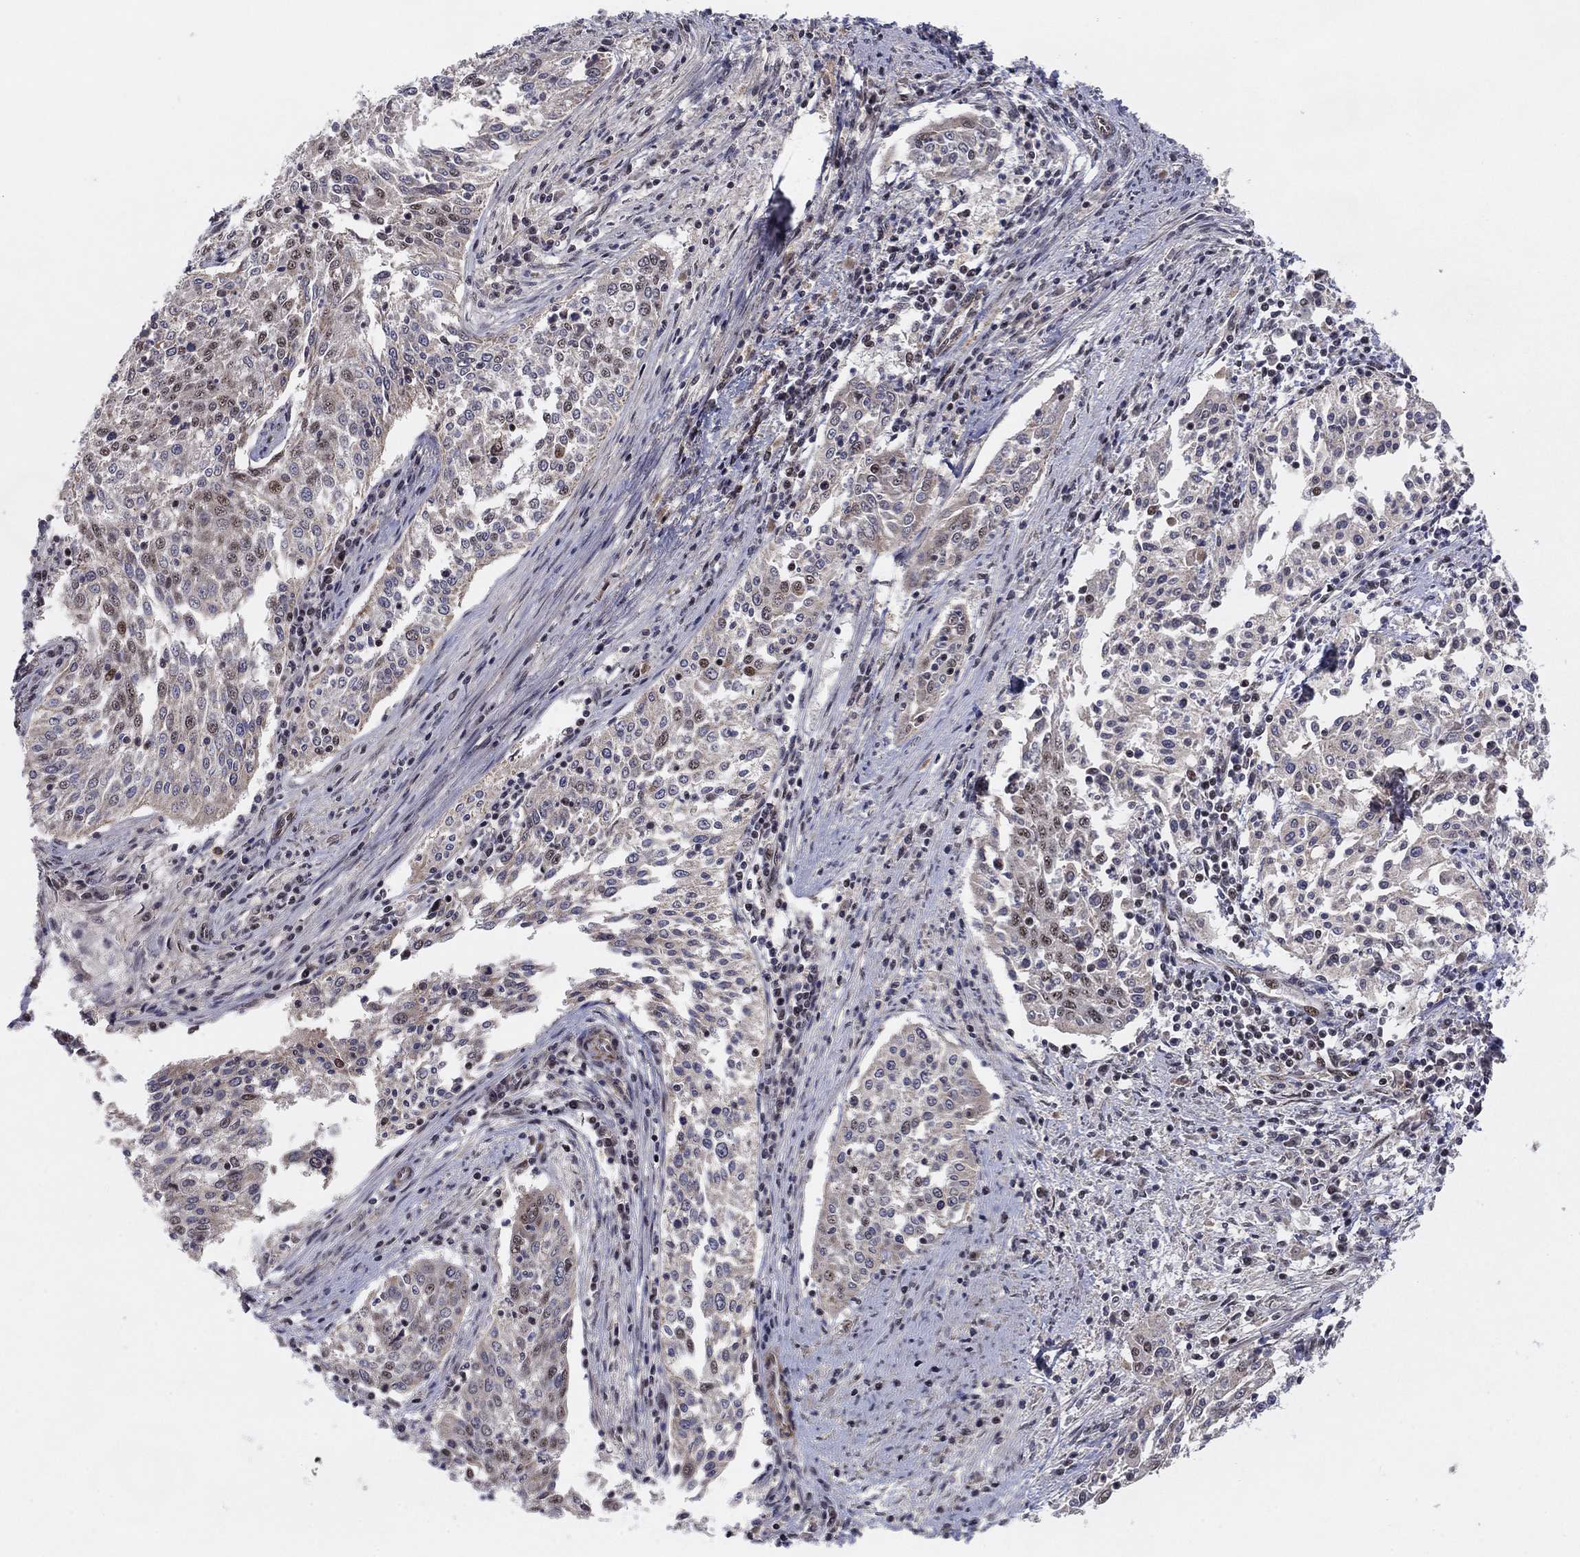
{"staining": {"intensity": "negative", "quantity": "none", "location": "none"}, "tissue": "cervical cancer", "cell_type": "Tumor cells", "image_type": "cancer", "snomed": [{"axis": "morphology", "description": "Squamous cell carcinoma, NOS"}, {"axis": "topography", "description": "Cervix"}], "caption": "This is an IHC micrograph of human squamous cell carcinoma (cervical). There is no staining in tumor cells.", "gene": "ZNF395", "patient": {"sex": "female", "age": 41}}